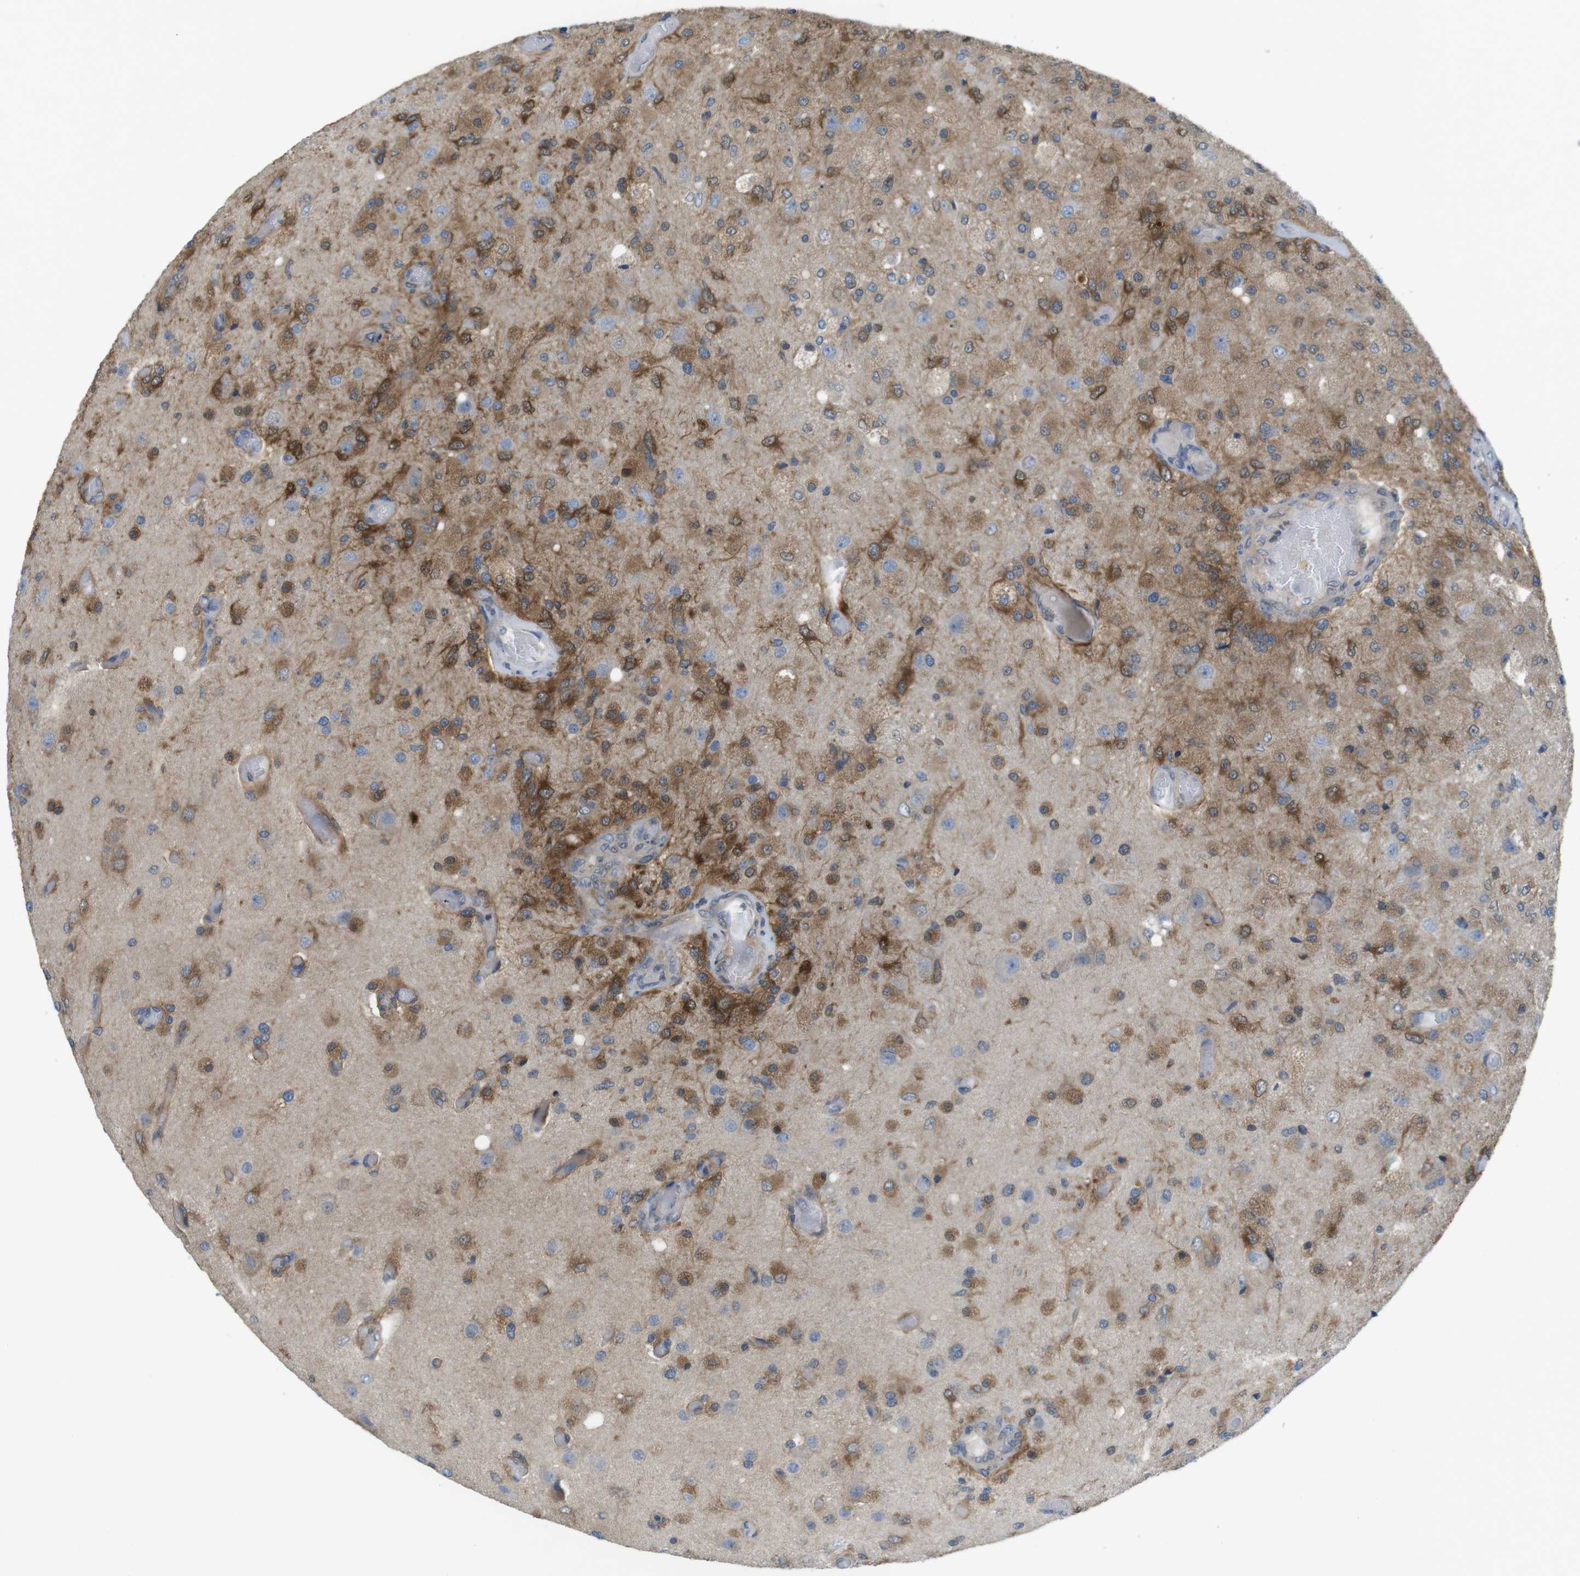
{"staining": {"intensity": "moderate", "quantity": ">75%", "location": "cytoplasmic/membranous"}, "tissue": "glioma", "cell_type": "Tumor cells", "image_type": "cancer", "snomed": [{"axis": "morphology", "description": "Normal tissue, NOS"}, {"axis": "morphology", "description": "Glioma, malignant, High grade"}, {"axis": "topography", "description": "Cerebral cortex"}], "caption": "Human malignant glioma (high-grade) stained with a protein marker reveals moderate staining in tumor cells.", "gene": "MTHFD1", "patient": {"sex": "male", "age": 77}}